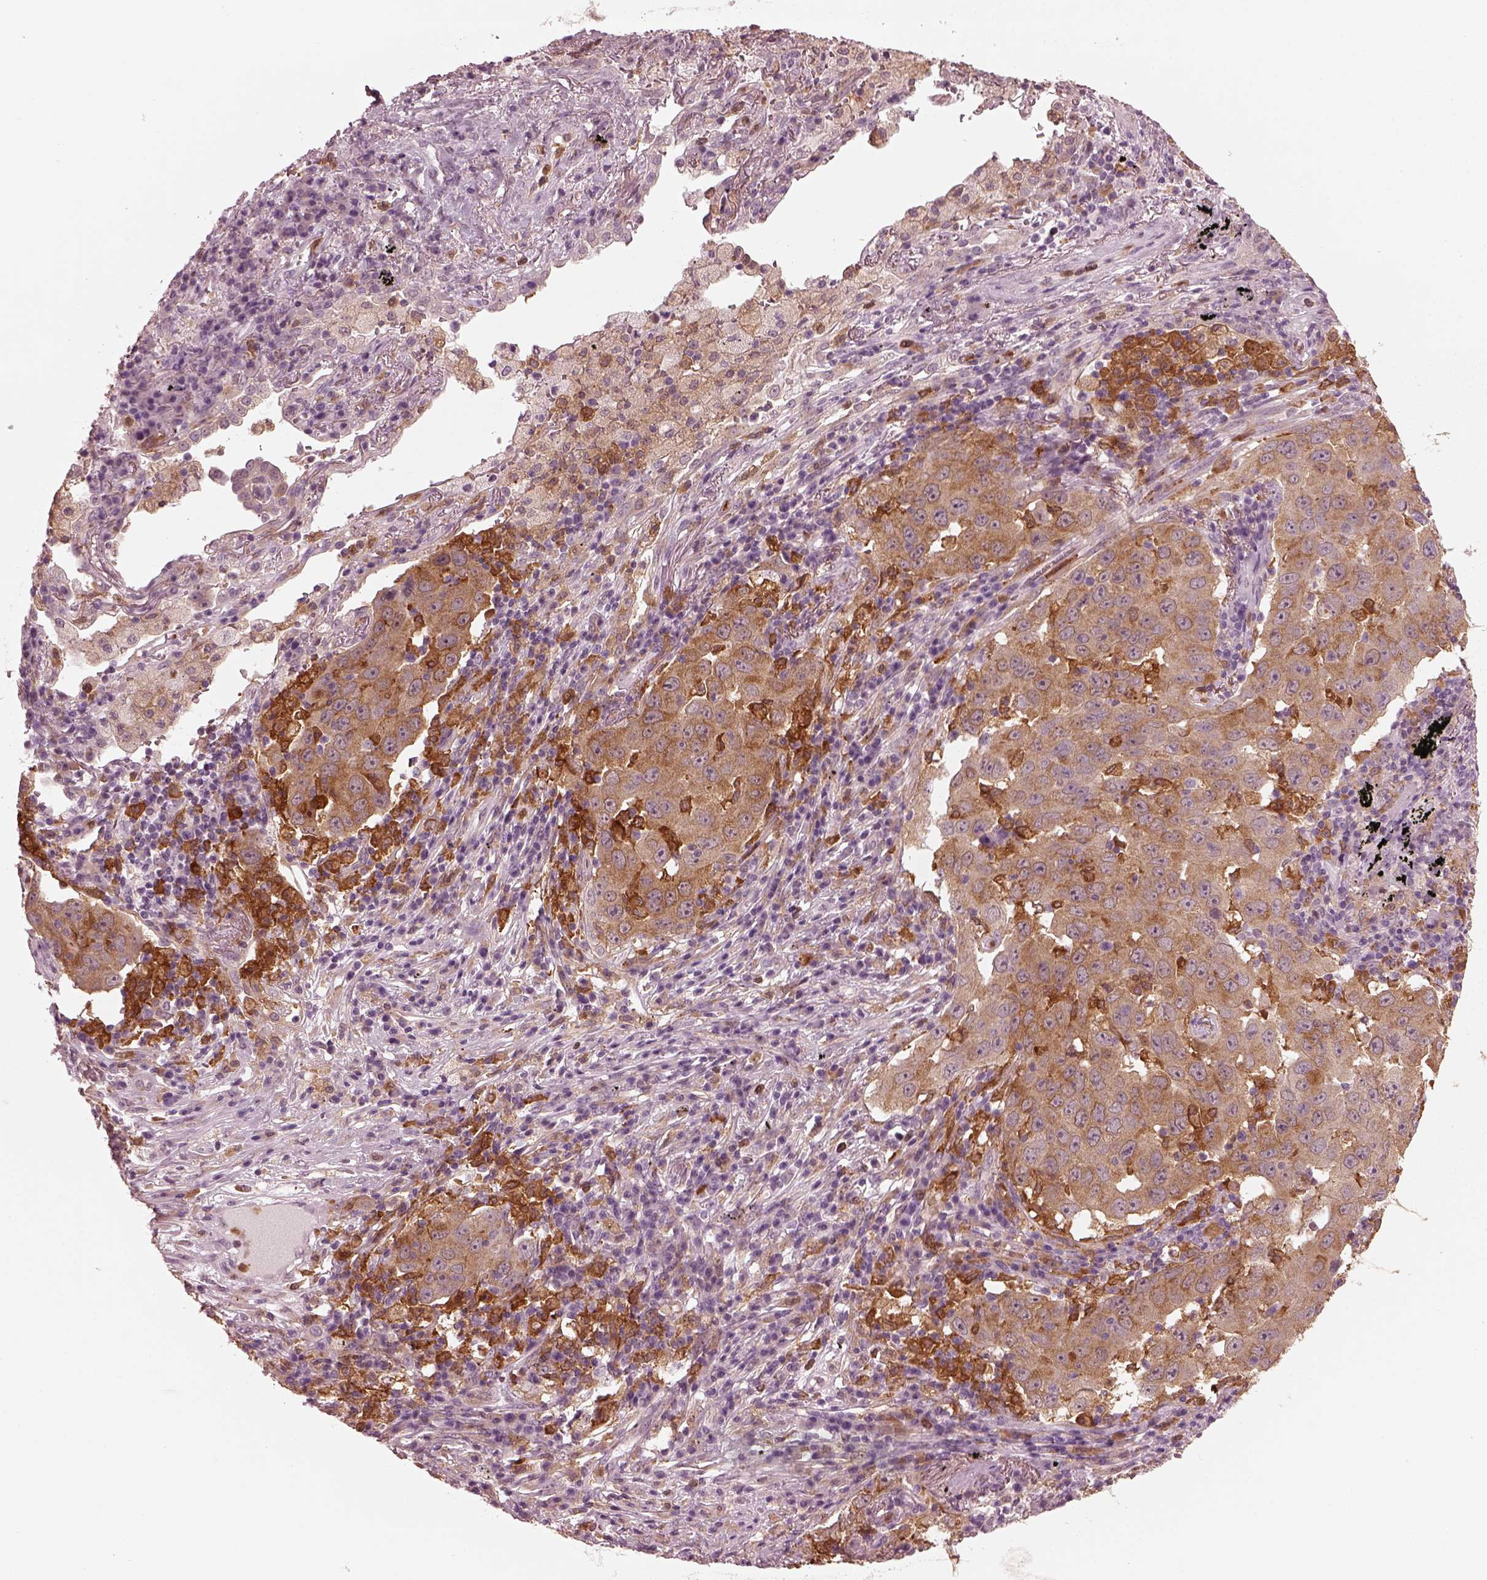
{"staining": {"intensity": "moderate", "quantity": "25%-75%", "location": "cytoplasmic/membranous"}, "tissue": "lung cancer", "cell_type": "Tumor cells", "image_type": "cancer", "snomed": [{"axis": "morphology", "description": "Adenocarcinoma, NOS"}, {"axis": "topography", "description": "Lung"}], "caption": "Immunohistochemical staining of human adenocarcinoma (lung) exhibits moderate cytoplasmic/membranous protein positivity in approximately 25%-75% of tumor cells.", "gene": "PSTPIP2", "patient": {"sex": "male", "age": 73}}